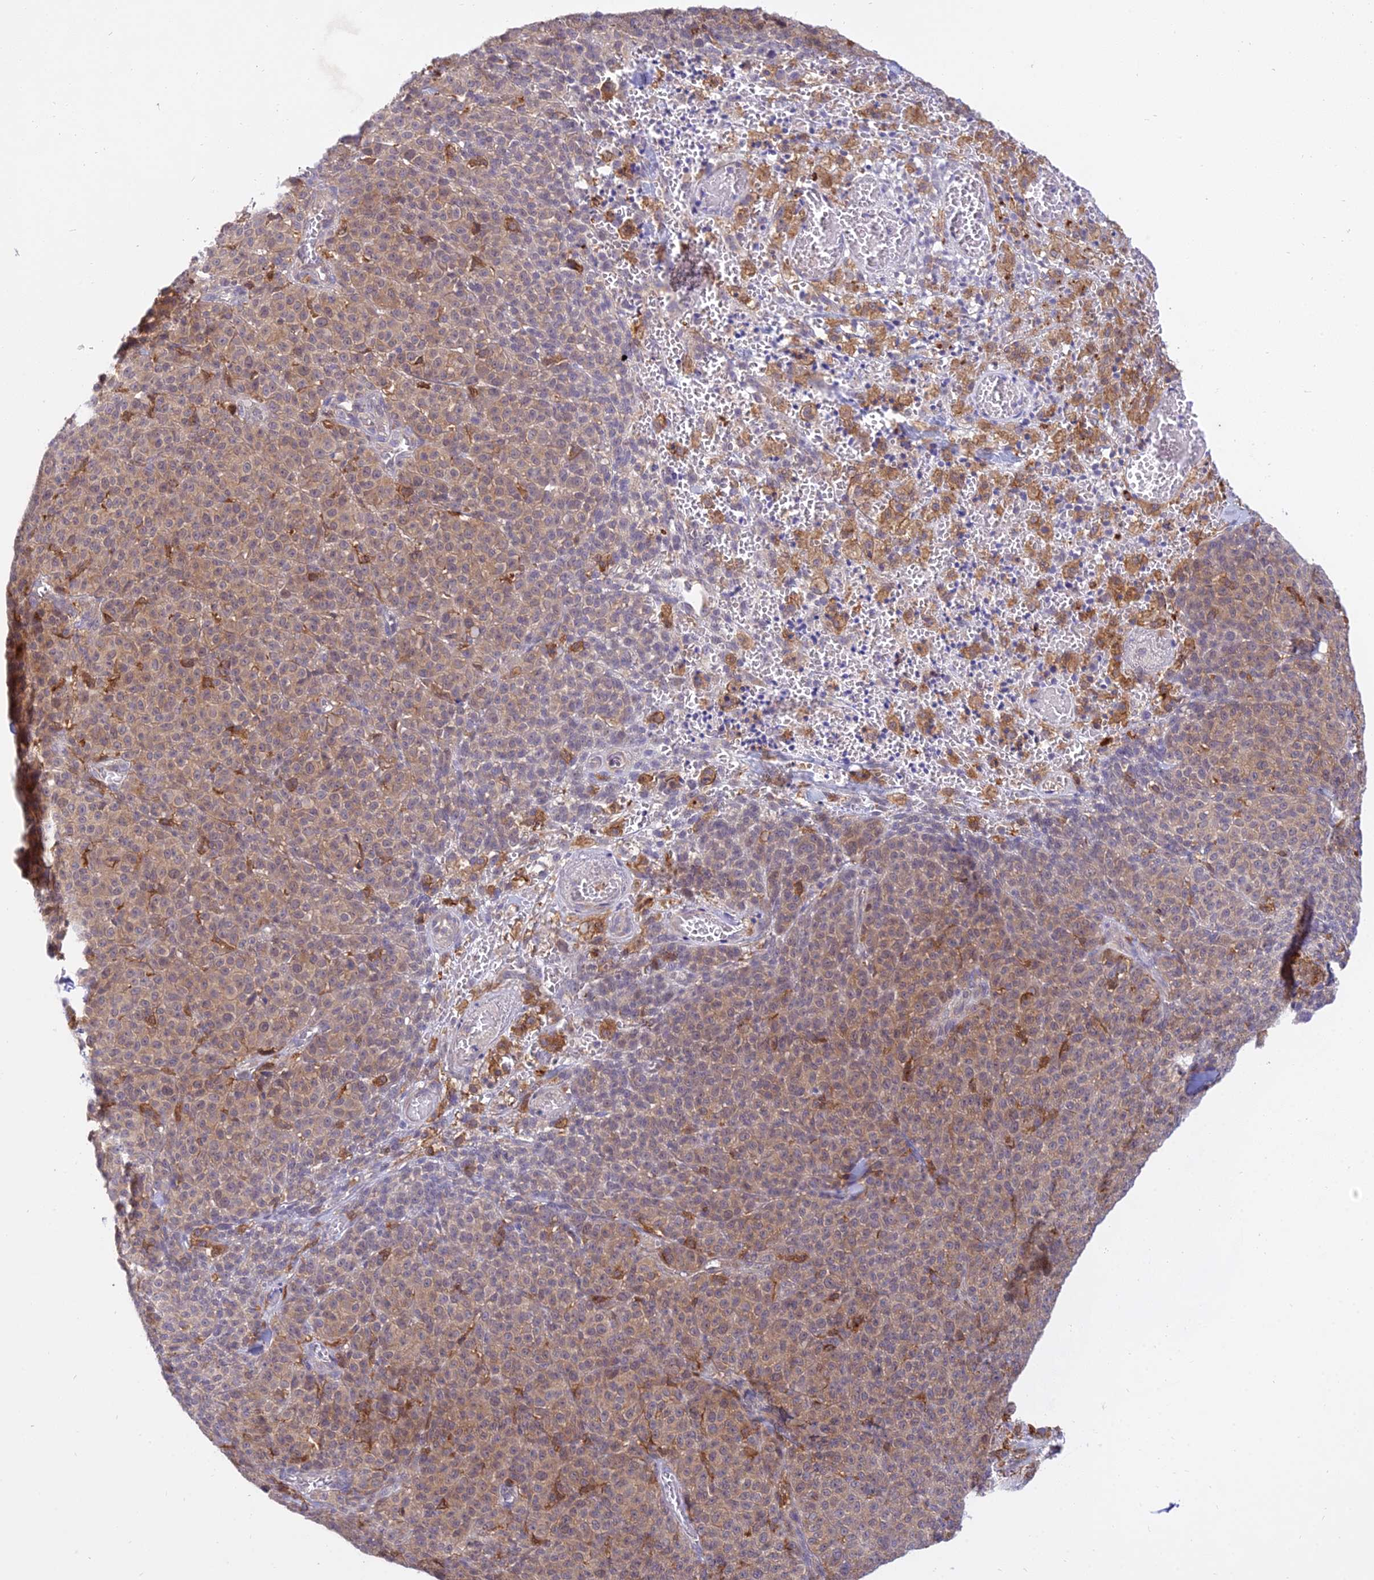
{"staining": {"intensity": "weak", "quantity": "25%-75%", "location": "cytoplasmic/membranous"}, "tissue": "melanoma", "cell_type": "Tumor cells", "image_type": "cancer", "snomed": [{"axis": "morphology", "description": "Normal tissue, NOS"}, {"axis": "morphology", "description": "Malignant melanoma, NOS"}, {"axis": "topography", "description": "Skin"}], "caption": "Brown immunohistochemical staining in melanoma exhibits weak cytoplasmic/membranous staining in about 25%-75% of tumor cells.", "gene": "UBE2G1", "patient": {"sex": "female", "age": 34}}